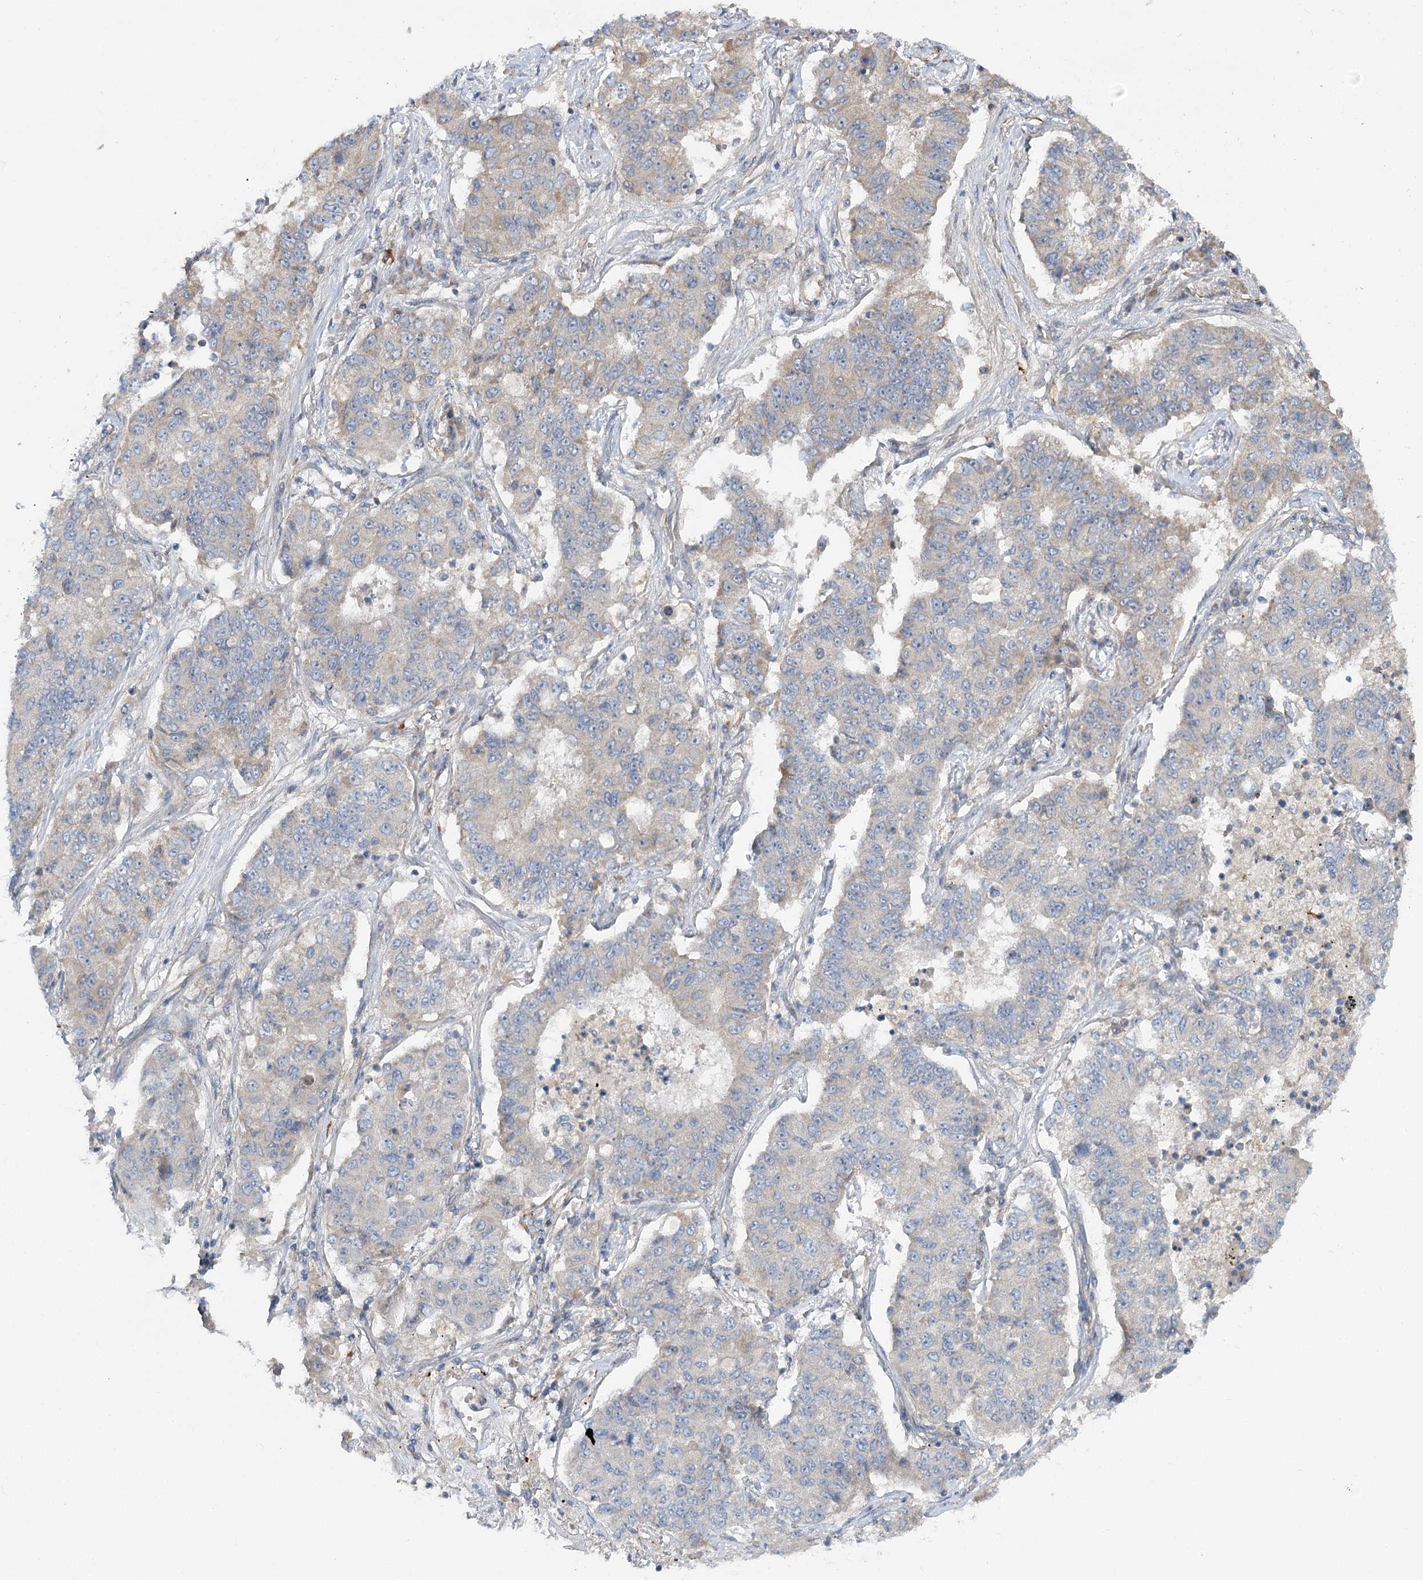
{"staining": {"intensity": "negative", "quantity": "none", "location": "none"}, "tissue": "lung cancer", "cell_type": "Tumor cells", "image_type": "cancer", "snomed": [{"axis": "morphology", "description": "Squamous cell carcinoma, NOS"}, {"axis": "topography", "description": "Lung"}], "caption": "High magnification brightfield microscopy of squamous cell carcinoma (lung) stained with DAB (brown) and counterstained with hematoxylin (blue): tumor cells show no significant positivity. (DAB immunohistochemistry (IHC) with hematoxylin counter stain).", "gene": "KIAA0825", "patient": {"sex": "male", "age": 74}}